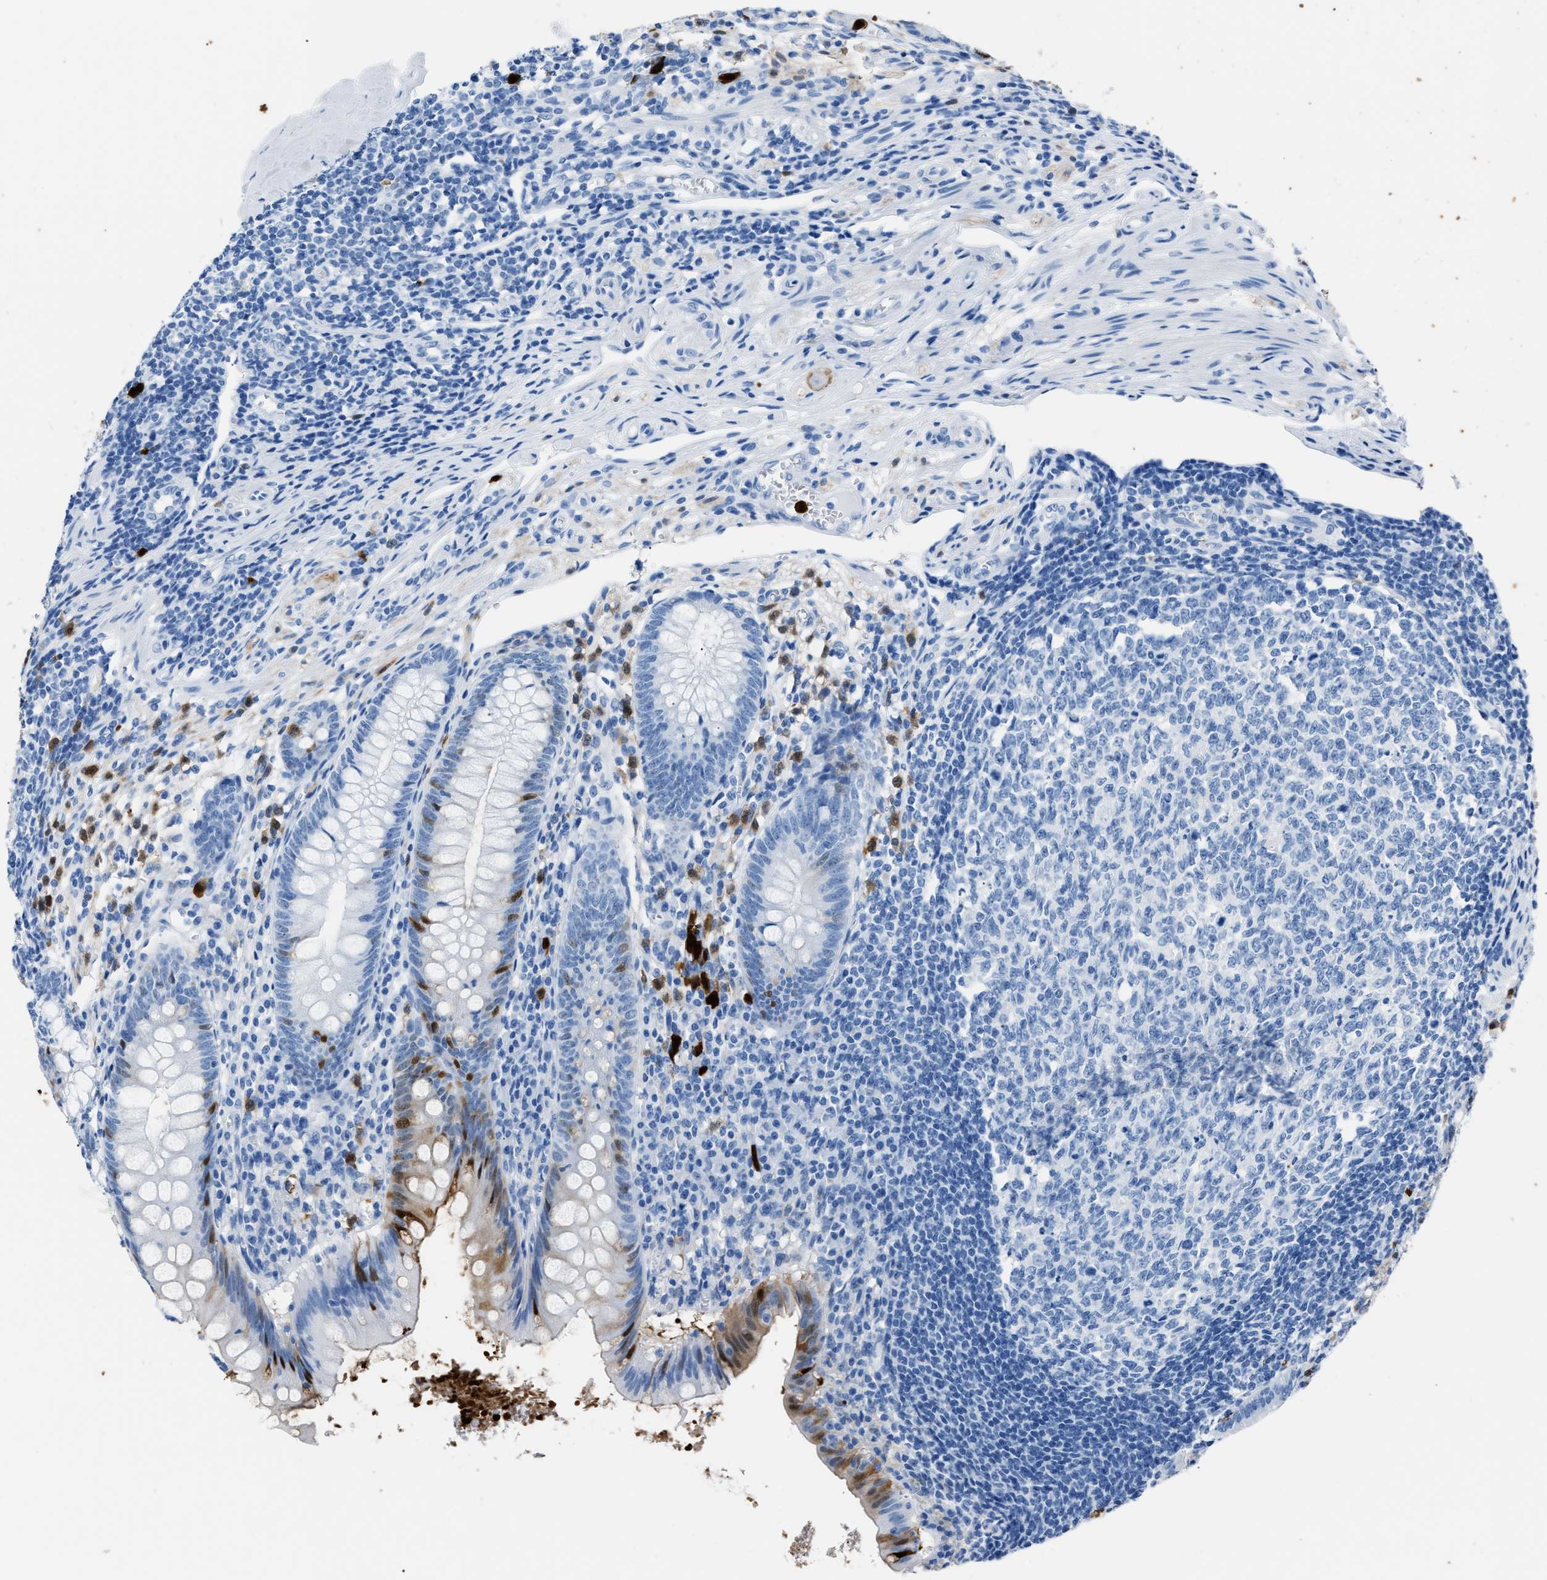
{"staining": {"intensity": "moderate", "quantity": "<25%", "location": "cytoplasmic/membranous"}, "tissue": "appendix", "cell_type": "Glandular cells", "image_type": "normal", "snomed": [{"axis": "morphology", "description": "Normal tissue, NOS"}, {"axis": "topography", "description": "Appendix"}], "caption": "Immunohistochemical staining of unremarkable human appendix shows <25% levels of moderate cytoplasmic/membranous protein staining in about <25% of glandular cells.", "gene": "S100P", "patient": {"sex": "male", "age": 56}}